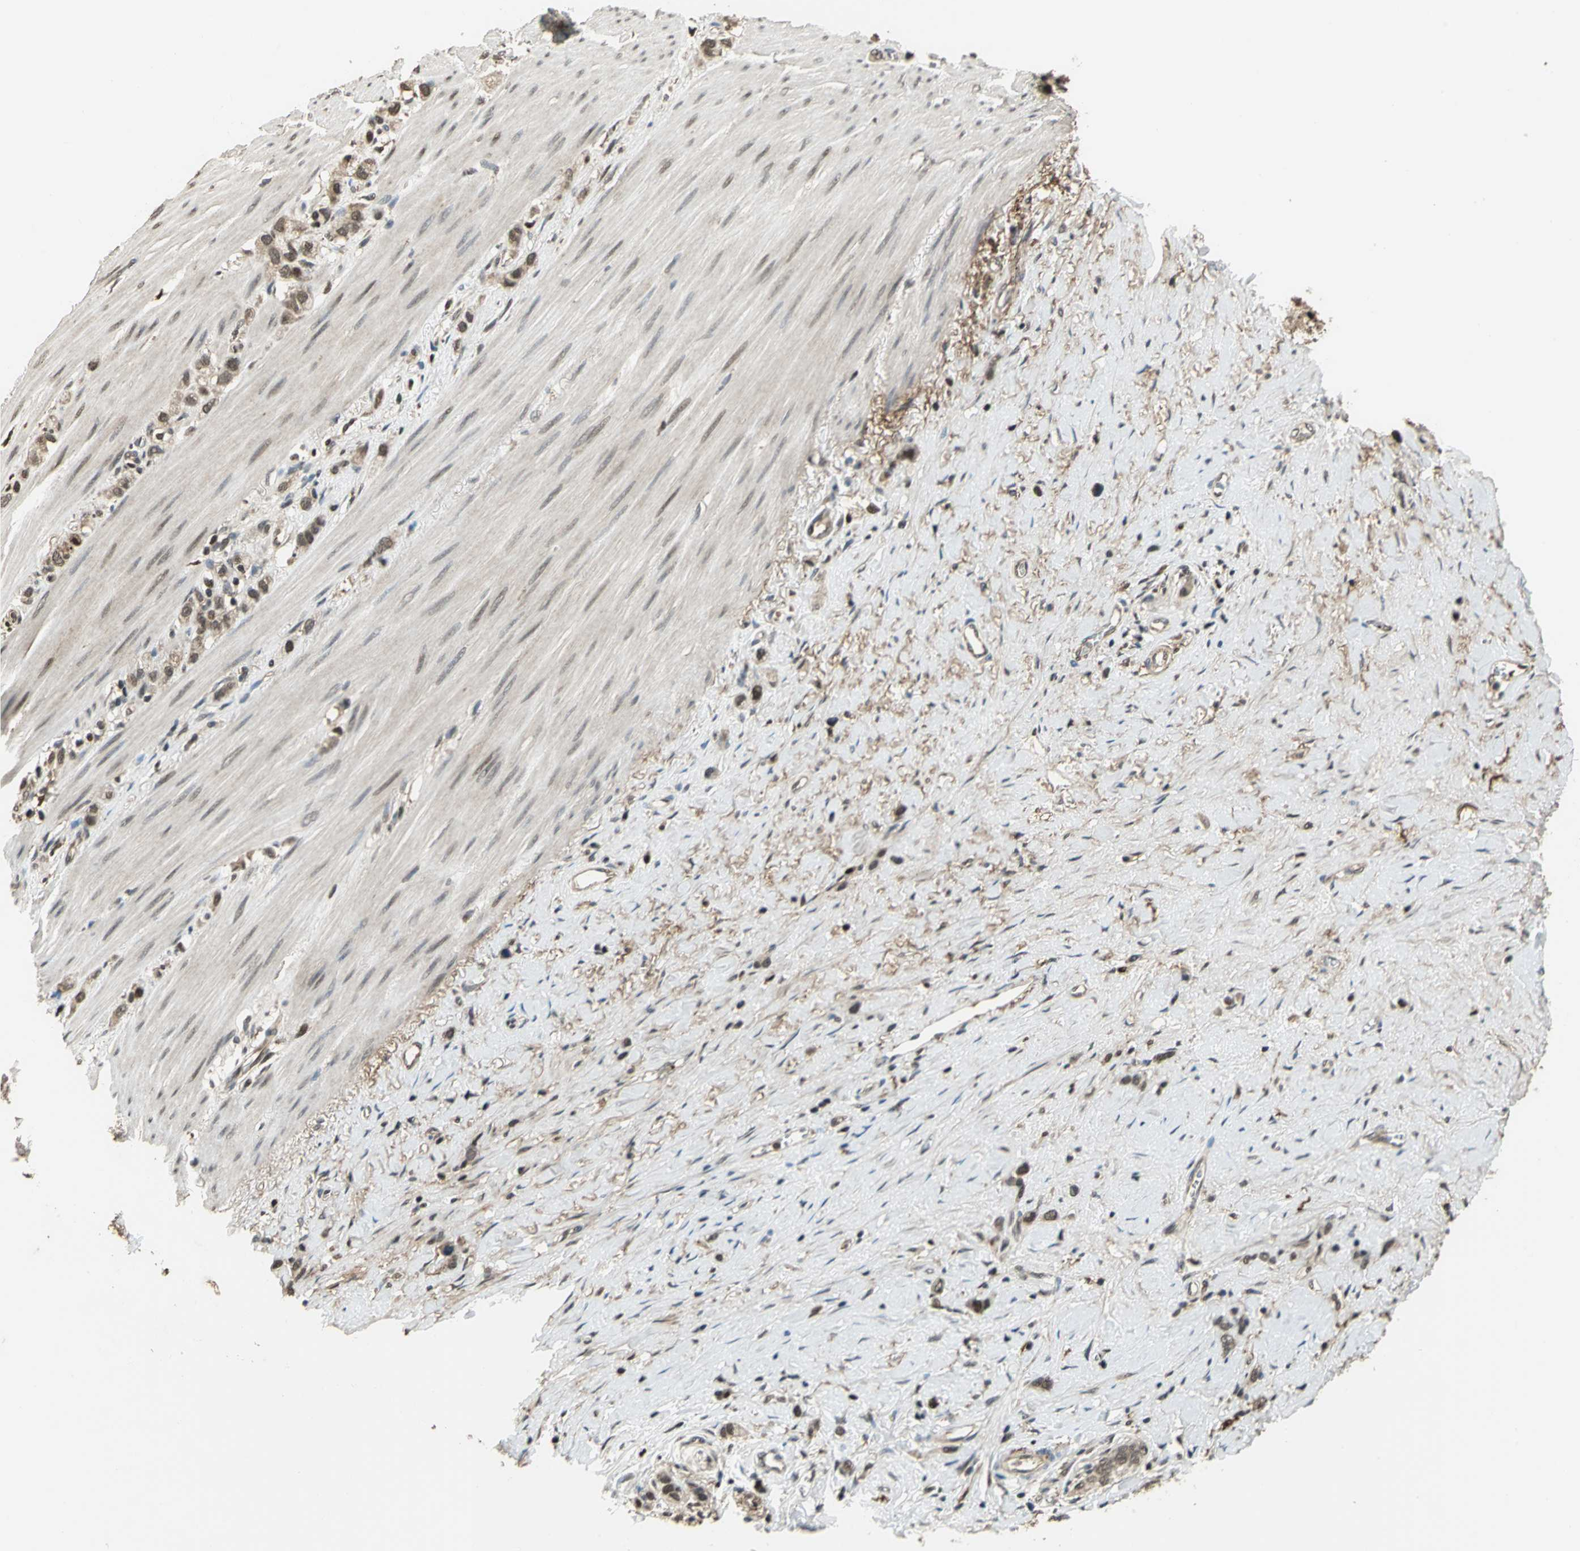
{"staining": {"intensity": "weak", "quantity": "25%-75%", "location": "nuclear"}, "tissue": "stomach cancer", "cell_type": "Tumor cells", "image_type": "cancer", "snomed": [{"axis": "morphology", "description": "Normal tissue, NOS"}, {"axis": "morphology", "description": "Adenocarcinoma, NOS"}, {"axis": "morphology", "description": "Adenocarcinoma, High grade"}, {"axis": "topography", "description": "Stomach, upper"}, {"axis": "topography", "description": "Stomach"}], "caption": "Tumor cells show low levels of weak nuclear staining in about 25%-75% of cells in human stomach high-grade adenocarcinoma.", "gene": "MIS18BP1", "patient": {"sex": "female", "age": 65}}